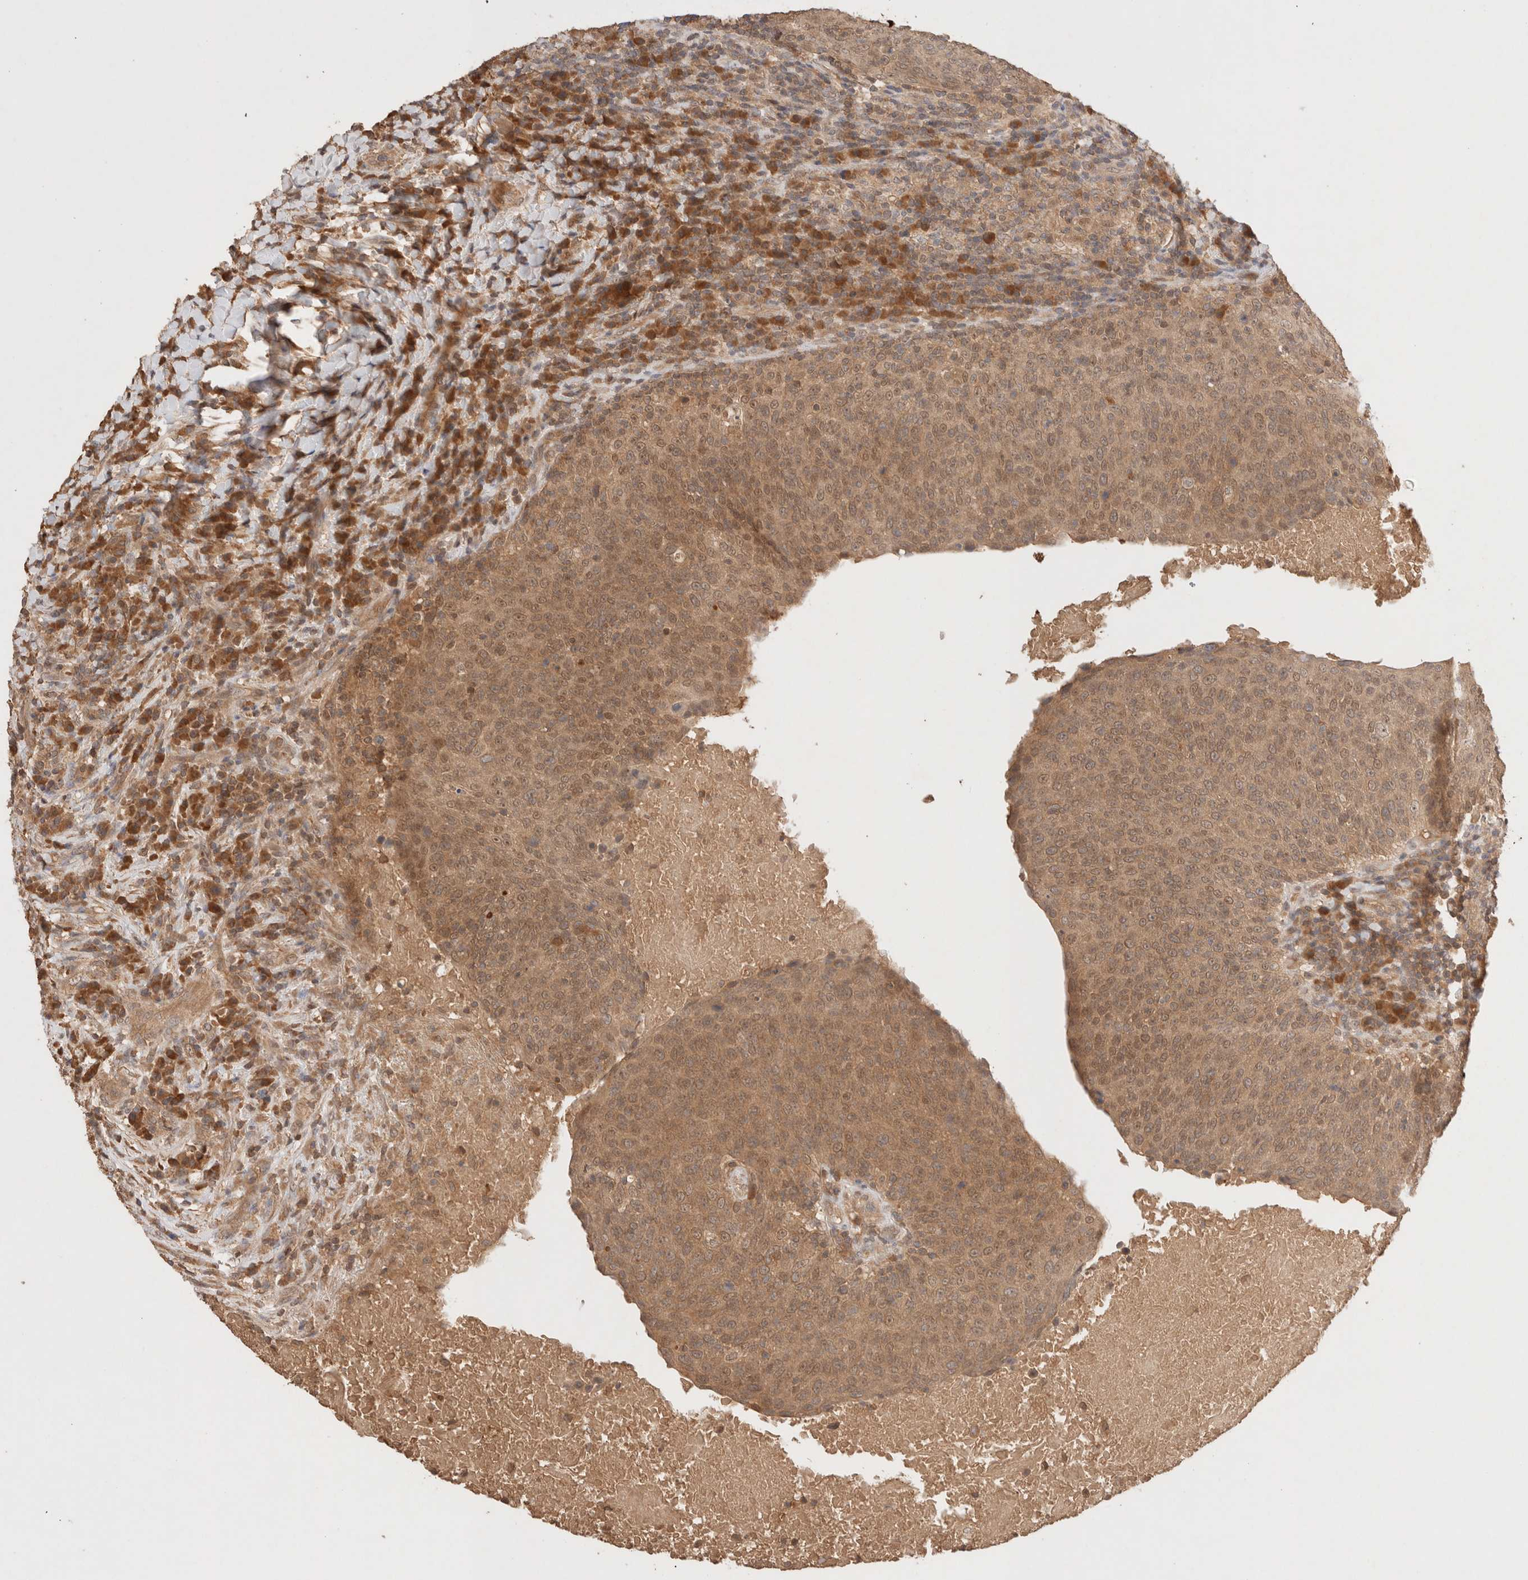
{"staining": {"intensity": "moderate", "quantity": ">75%", "location": "cytoplasmic/membranous"}, "tissue": "head and neck cancer", "cell_type": "Tumor cells", "image_type": "cancer", "snomed": [{"axis": "morphology", "description": "Squamous cell carcinoma, NOS"}, {"axis": "morphology", "description": "Squamous cell carcinoma, metastatic, NOS"}, {"axis": "topography", "description": "Lymph node"}, {"axis": "topography", "description": "Head-Neck"}], "caption": "A histopathology image of human head and neck cancer stained for a protein shows moderate cytoplasmic/membranous brown staining in tumor cells.", "gene": "CARNMT1", "patient": {"sex": "male", "age": 62}}